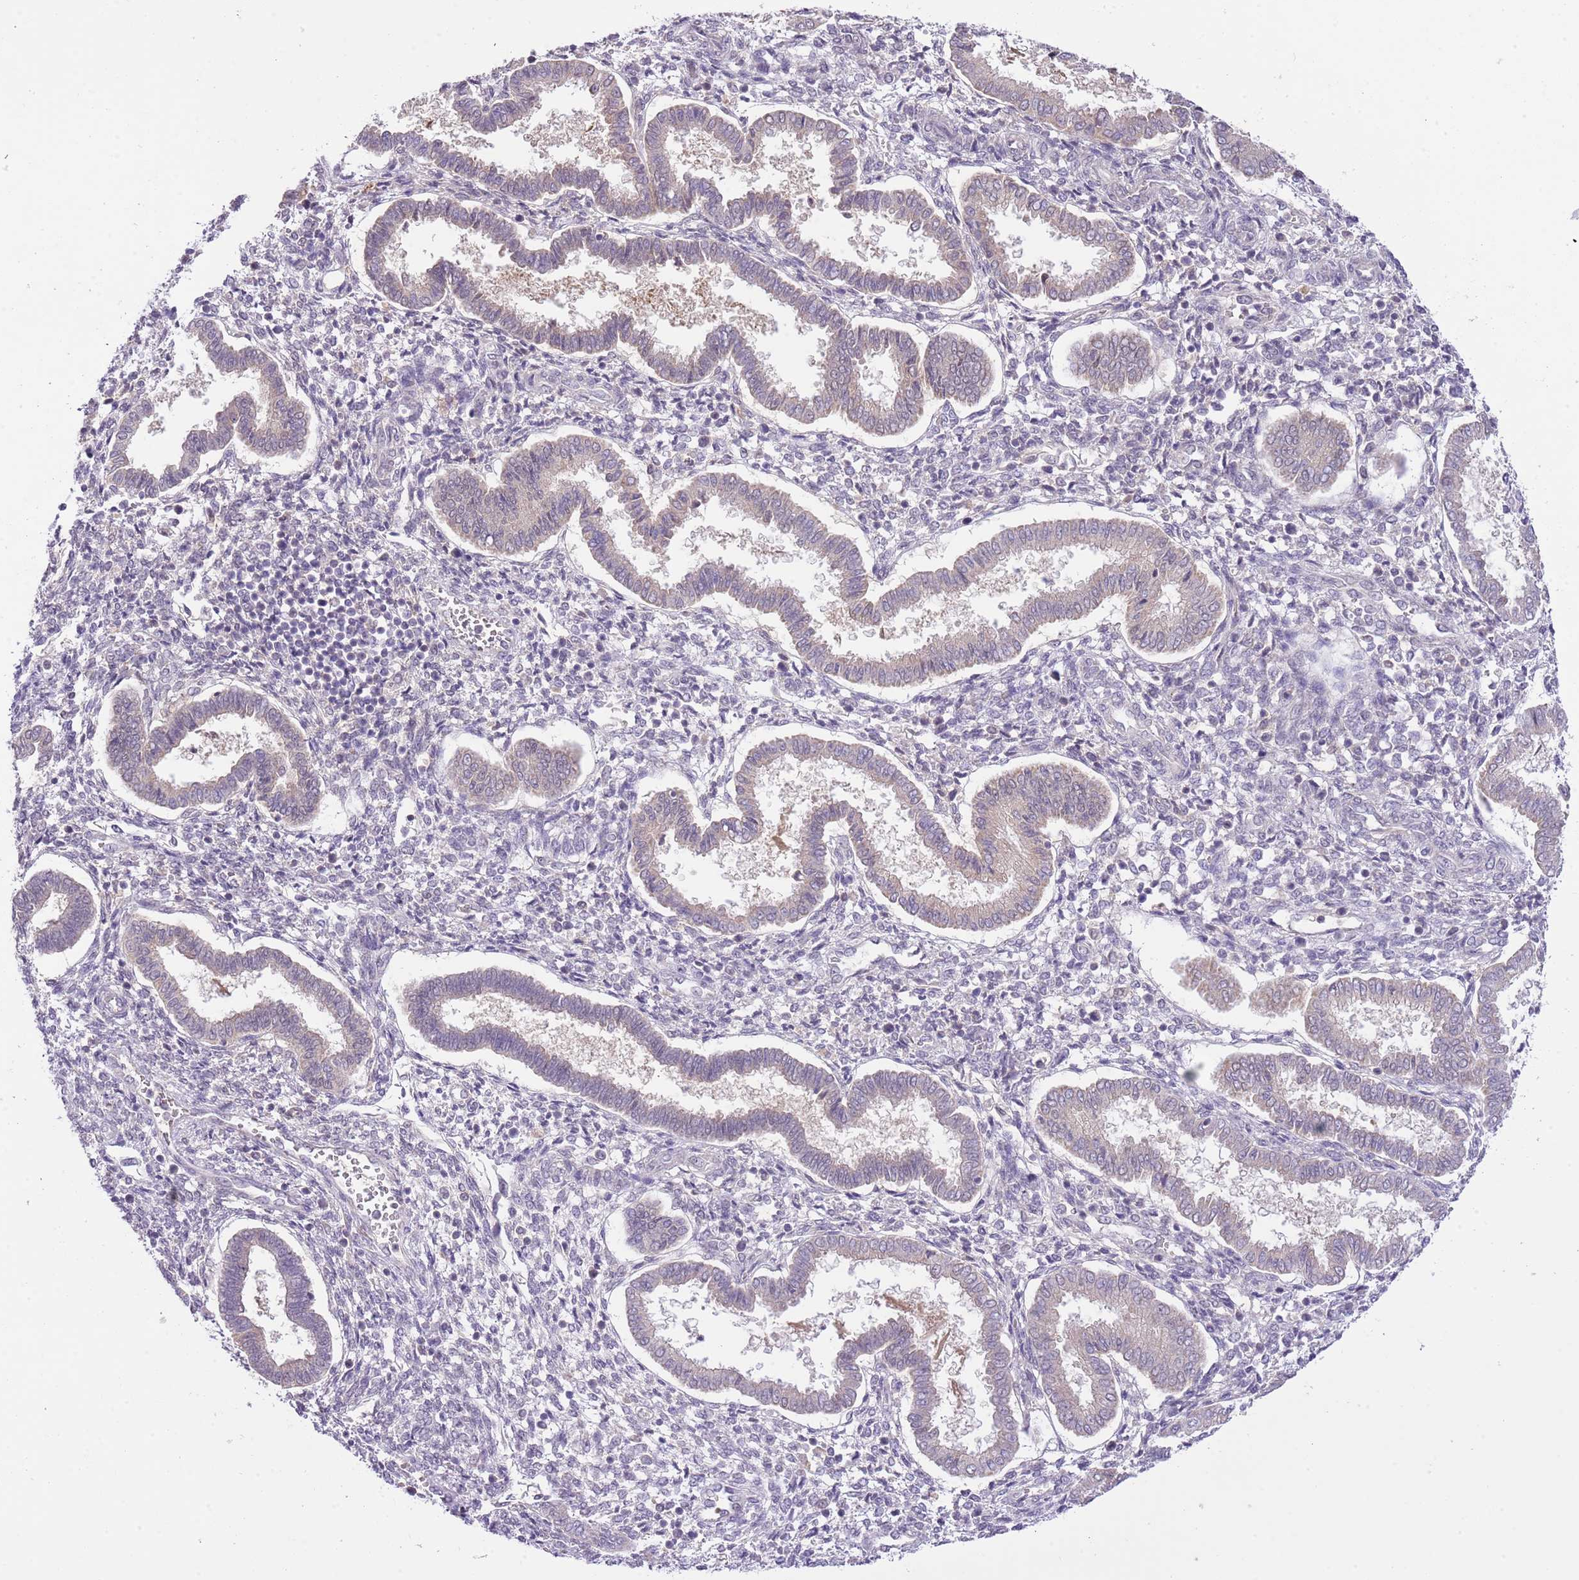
{"staining": {"intensity": "negative", "quantity": "none", "location": "none"}, "tissue": "endometrium", "cell_type": "Cells in endometrial stroma", "image_type": "normal", "snomed": [{"axis": "morphology", "description": "Normal tissue, NOS"}, {"axis": "topography", "description": "Endometrium"}], "caption": "This is a photomicrograph of IHC staining of unremarkable endometrium, which shows no positivity in cells in endometrial stroma. (Stains: DAB (3,3'-diaminobenzidine) IHC with hematoxylin counter stain, Microscopy: brightfield microscopy at high magnification).", "gene": "GALK2", "patient": {"sex": "female", "age": 24}}